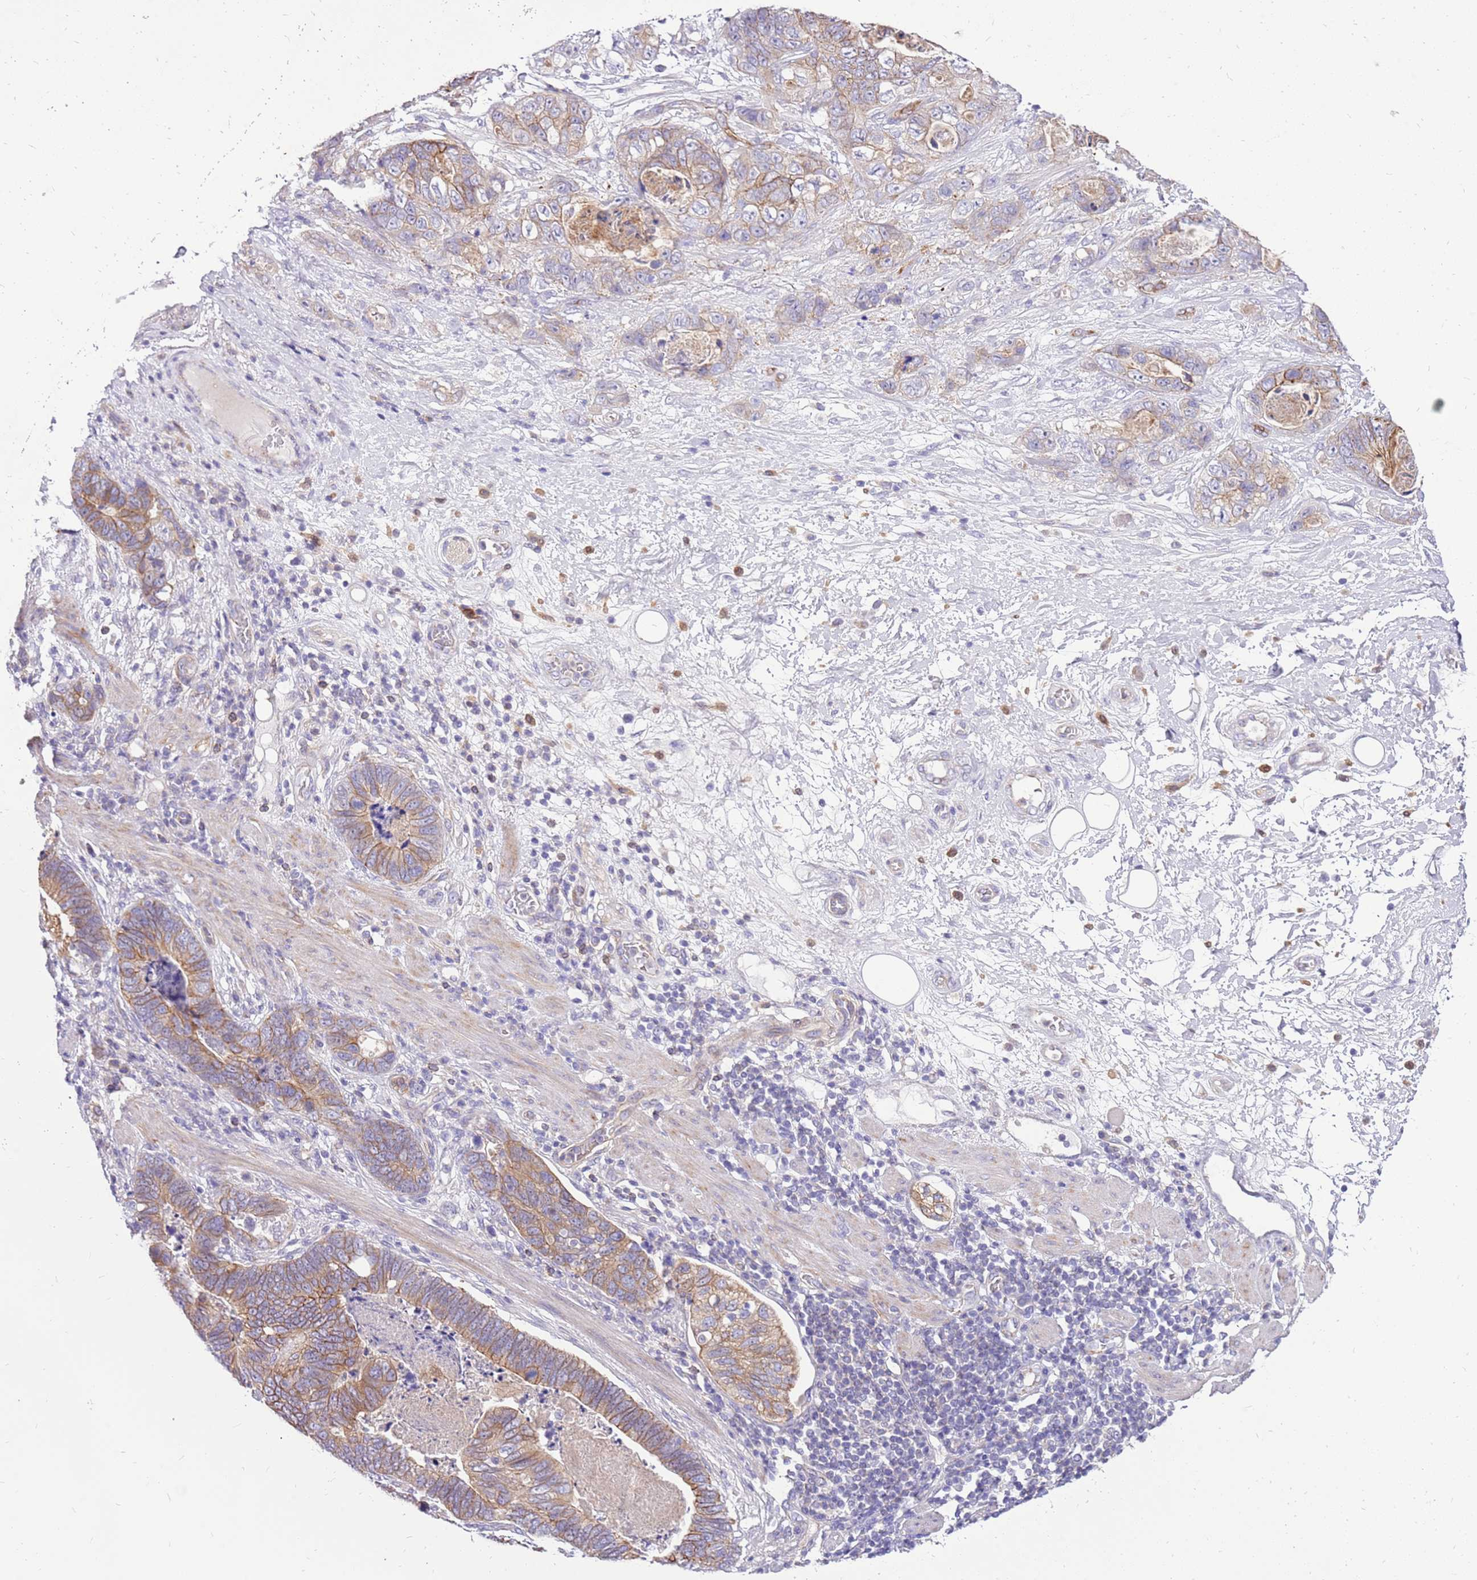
{"staining": {"intensity": "moderate", "quantity": "25%-75%", "location": "cytoplasmic/membranous"}, "tissue": "stomach cancer", "cell_type": "Tumor cells", "image_type": "cancer", "snomed": [{"axis": "morphology", "description": "Normal tissue, NOS"}, {"axis": "morphology", "description": "Adenocarcinoma, NOS"}, {"axis": "topography", "description": "Stomach"}], "caption": "Stomach cancer (adenocarcinoma) tissue exhibits moderate cytoplasmic/membranous positivity in about 25%-75% of tumor cells", "gene": "WDR90", "patient": {"sex": "female", "age": 89}}